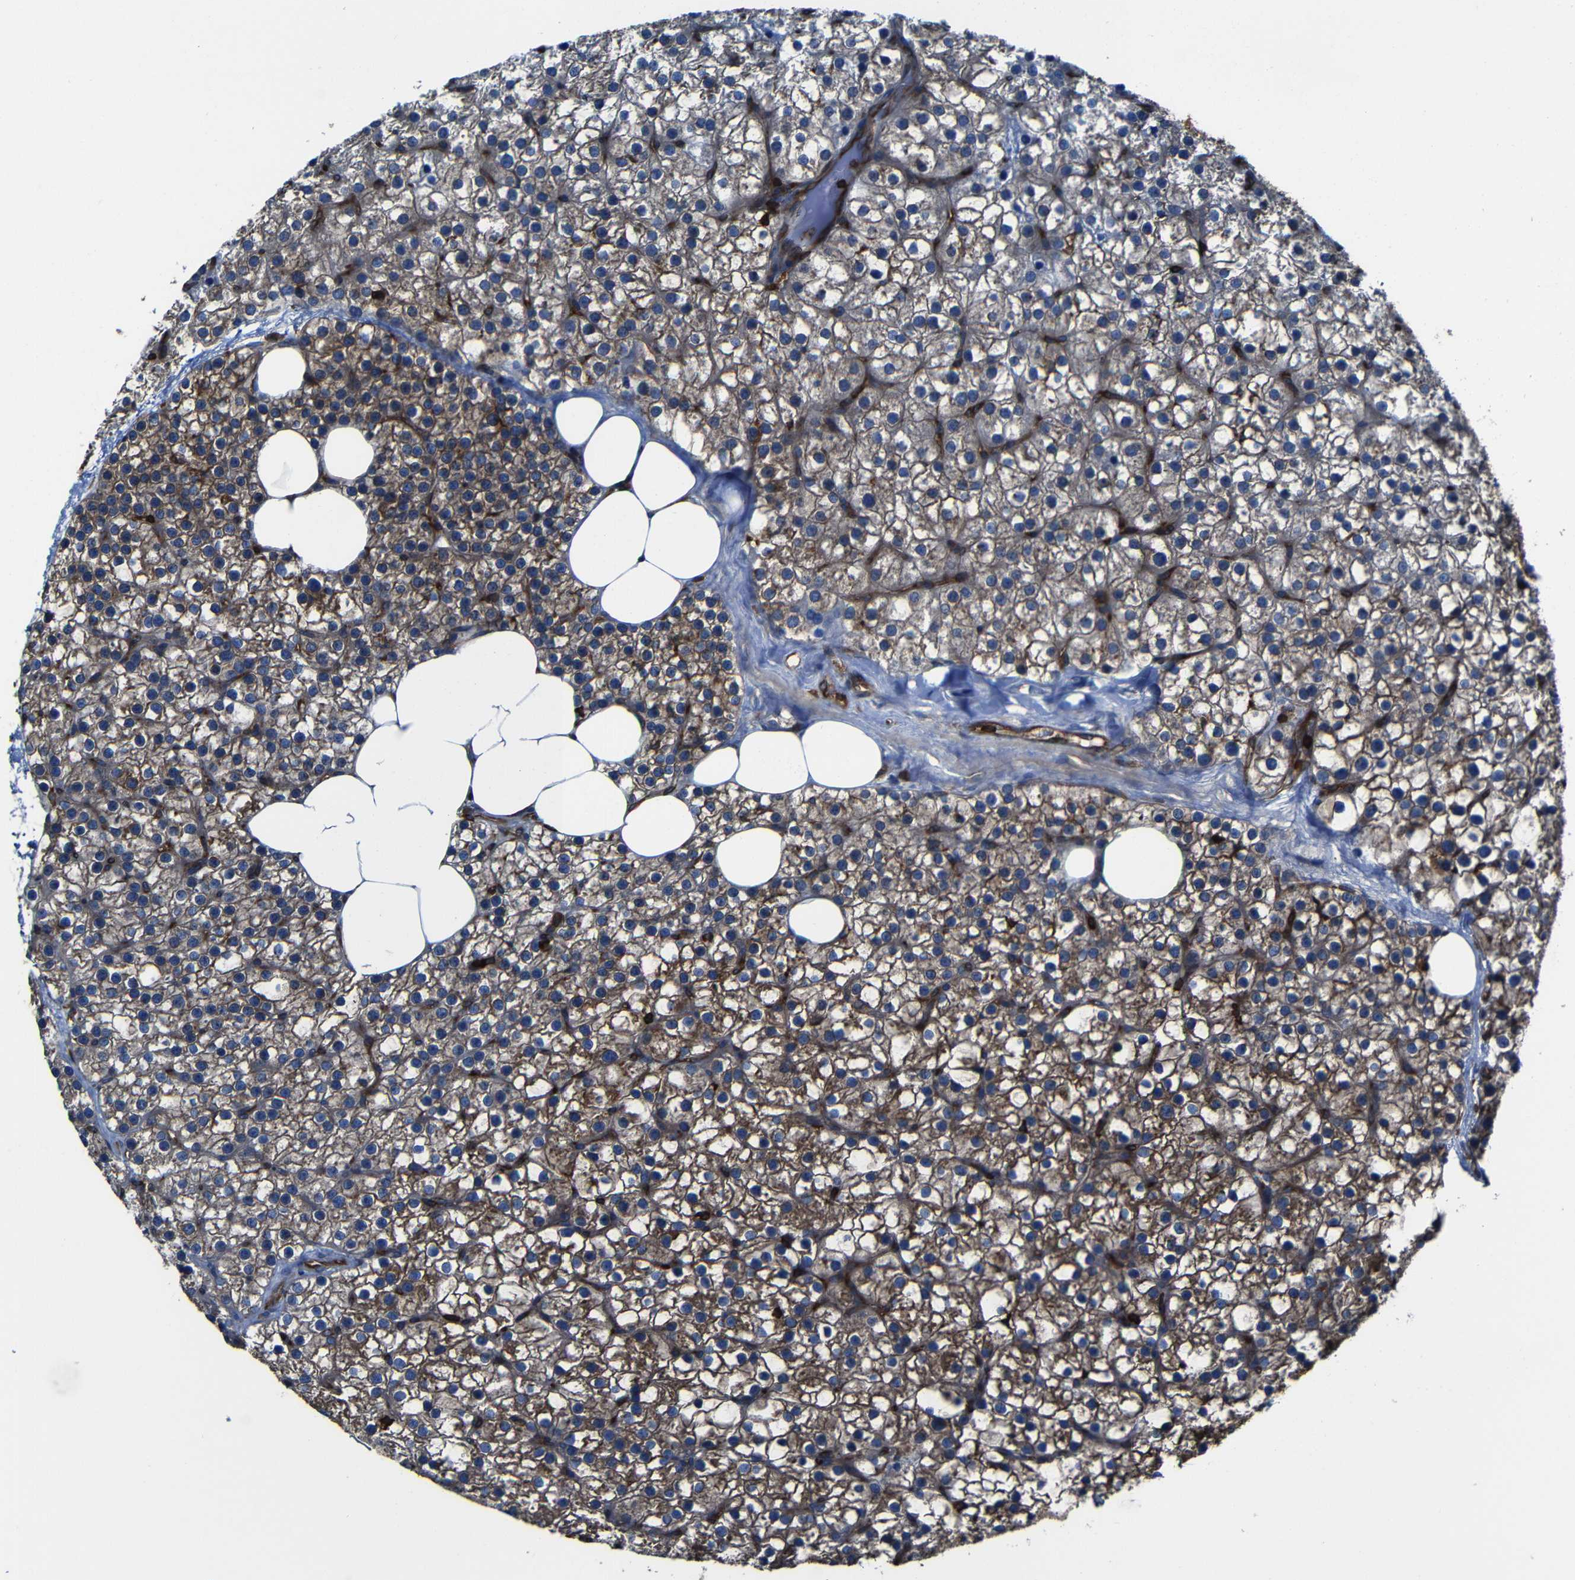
{"staining": {"intensity": "moderate", "quantity": "25%-75%", "location": "cytoplasmic/membranous"}, "tissue": "parathyroid gland", "cell_type": "Glandular cells", "image_type": "normal", "snomed": [{"axis": "morphology", "description": "Normal tissue, NOS"}, {"axis": "morphology", "description": "Adenoma, NOS"}, {"axis": "topography", "description": "Parathyroid gland"}], "caption": "The histopathology image exhibits staining of benign parathyroid gland, revealing moderate cytoplasmic/membranous protein positivity (brown color) within glandular cells.", "gene": "ARHGEF1", "patient": {"sex": "female", "age": 70}}